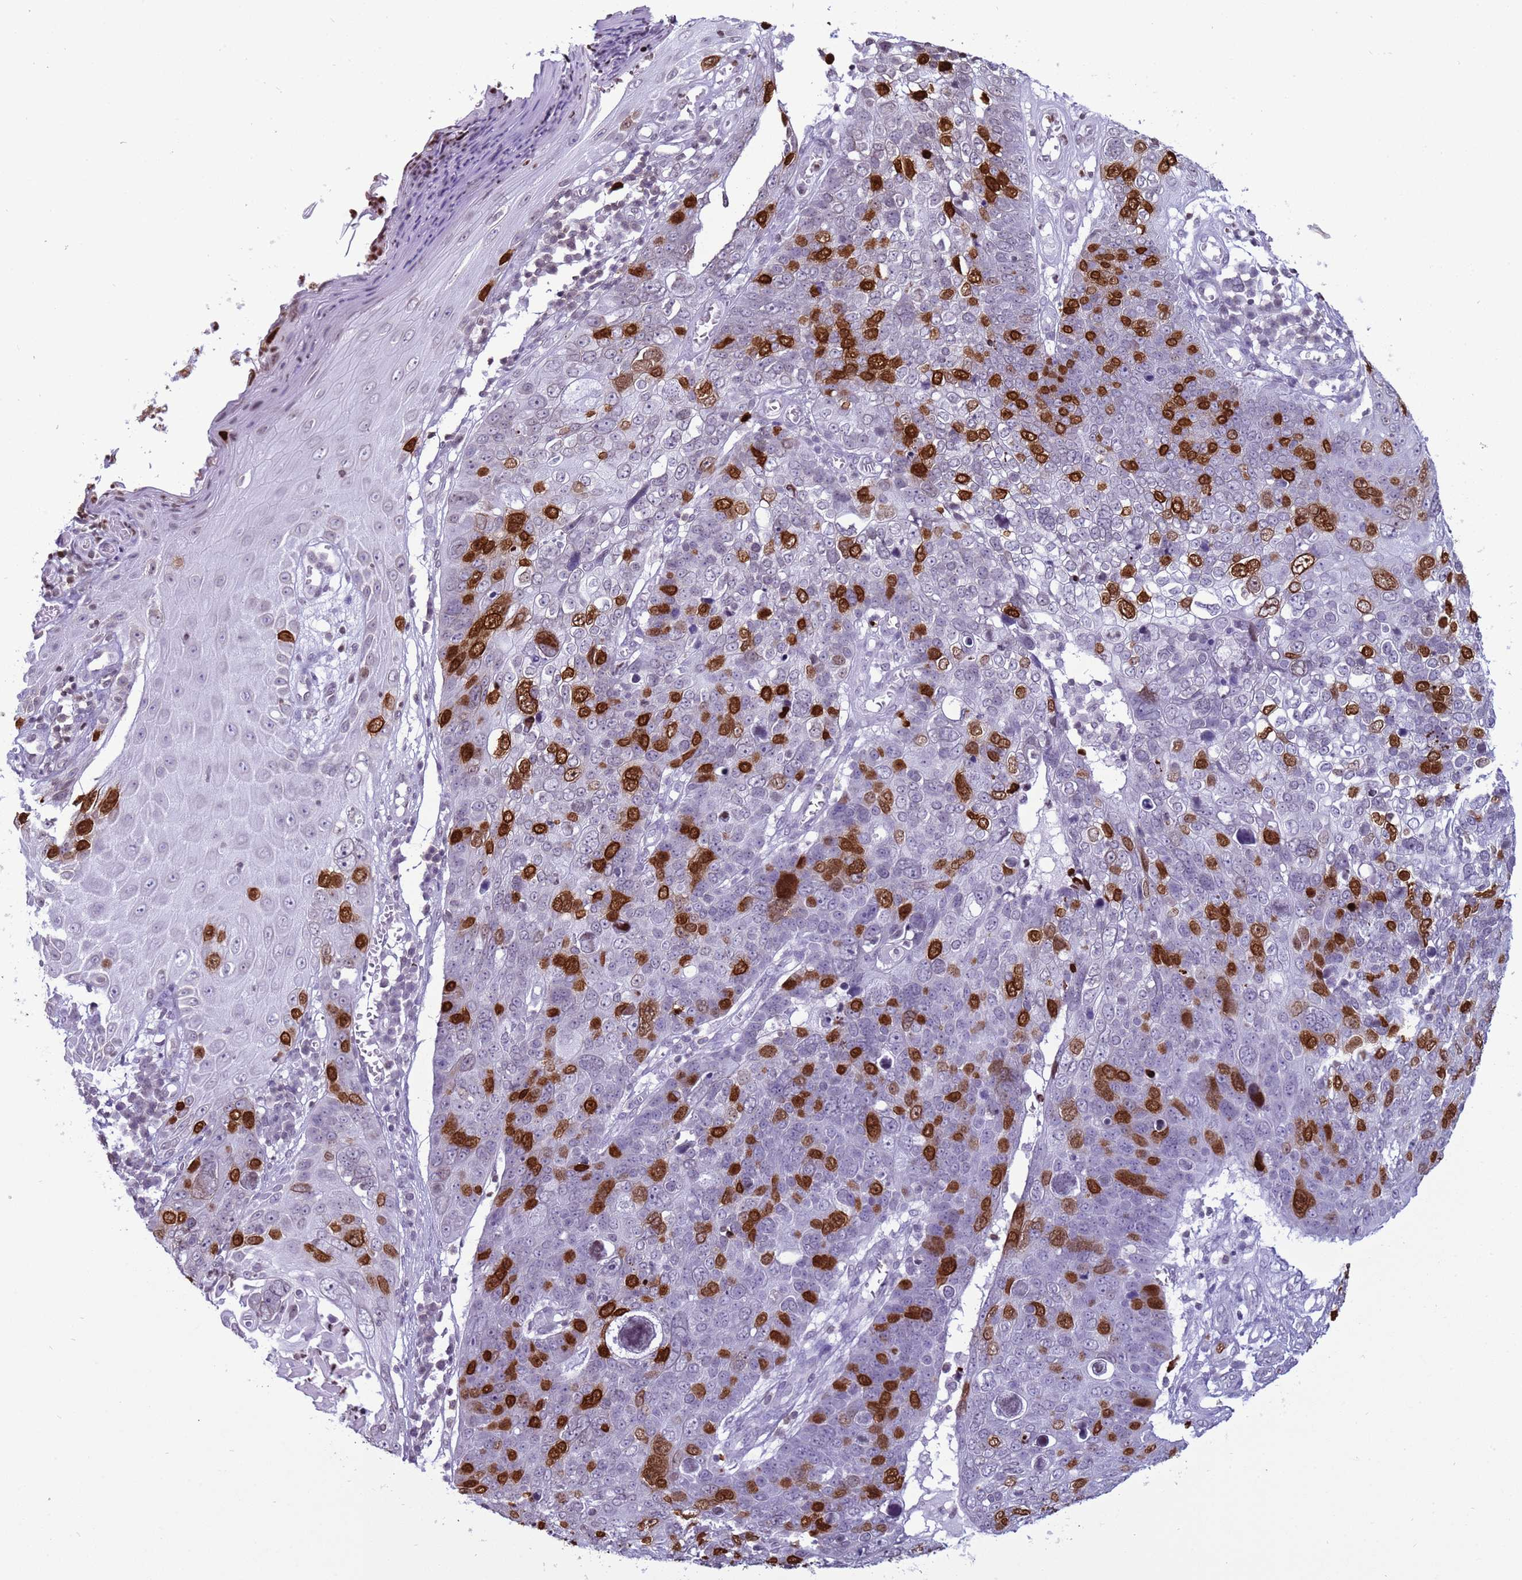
{"staining": {"intensity": "strong", "quantity": "25%-75%", "location": "nuclear"}, "tissue": "skin cancer", "cell_type": "Tumor cells", "image_type": "cancer", "snomed": [{"axis": "morphology", "description": "Squamous cell carcinoma, NOS"}, {"axis": "topography", "description": "Skin"}], "caption": "DAB immunohistochemical staining of skin squamous cell carcinoma exhibits strong nuclear protein positivity in about 25%-75% of tumor cells. The staining is performed using DAB (3,3'-diaminobenzidine) brown chromogen to label protein expression. The nuclei are counter-stained blue using hematoxylin.", "gene": "H4C8", "patient": {"sex": "male", "age": 71}}